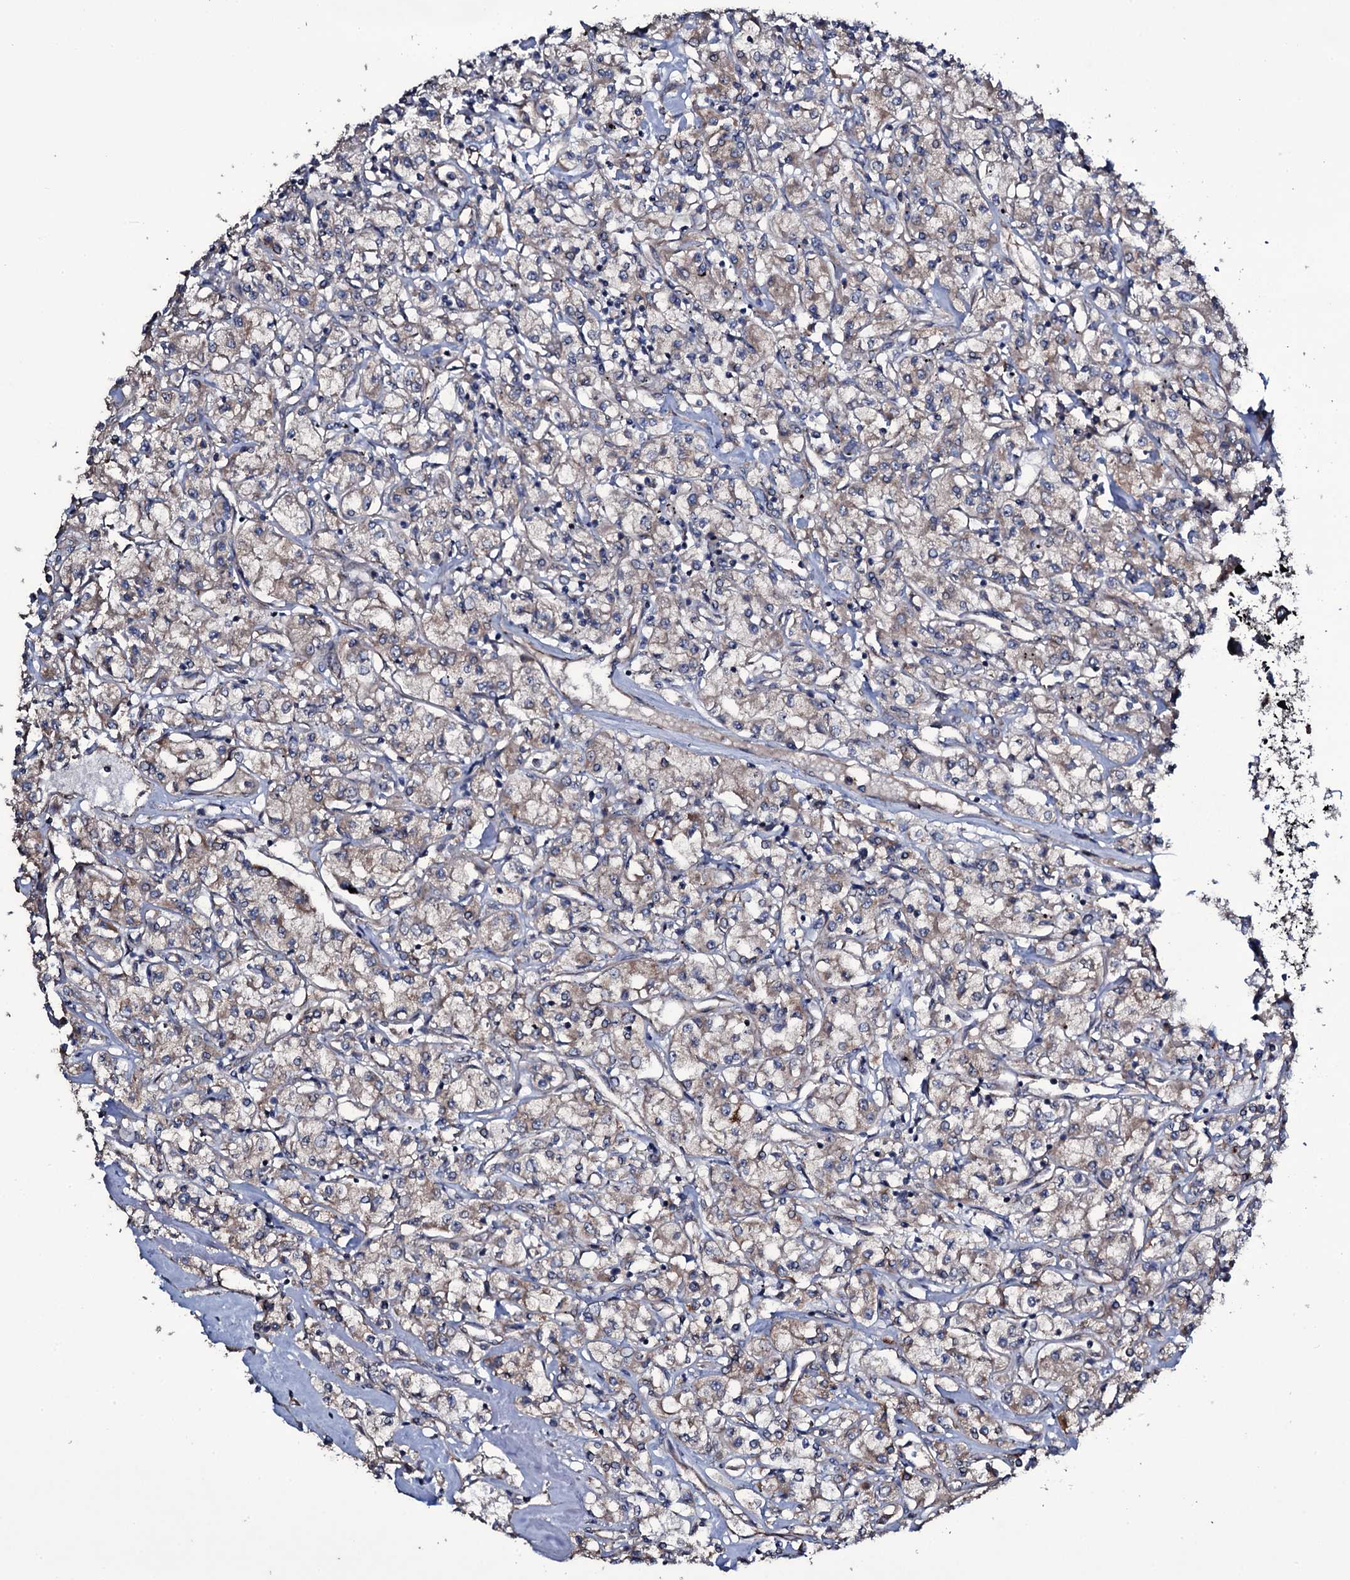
{"staining": {"intensity": "weak", "quantity": ">75%", "location": "cytoplasmic/membranous"}, "tissue": "renal cancer", "cell_type": "Tumor cells", "image_type": "cancer", "snomed": [{"axis": "morphology", "description": "Adenocarcinoma, NOS"}, {"axis": "topography", "description": "Kidney"}], "caption": "Weak cytoplasmic/membranous expression is present in approximately >75% of tumor cells in adenocarcinoma (renal).", "gene": "WIPF3", "patient": {"sex": "female", "age": 59}}